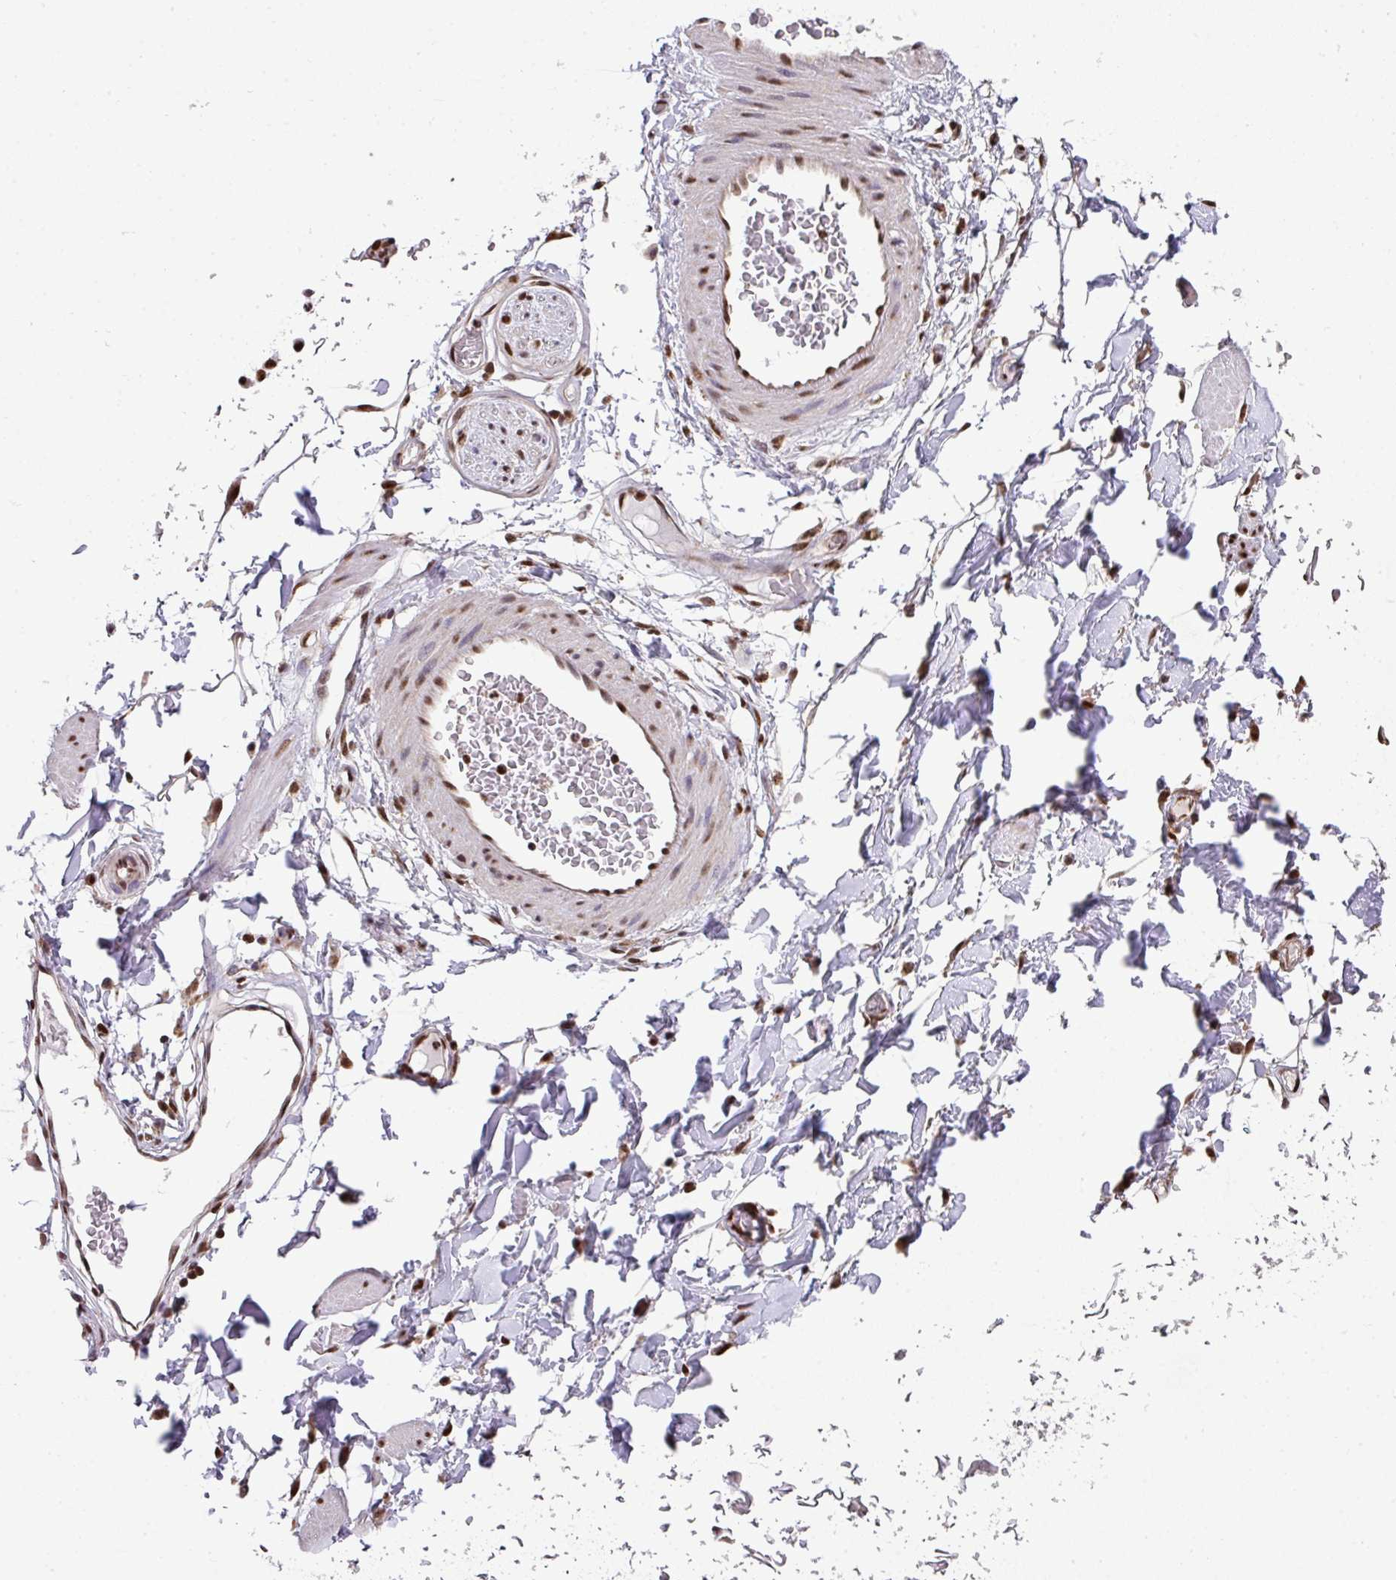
{"staining": {"intensity": "negative", "quantity": "none", "location": "none"}, "tissue": "adipose tissue", "cell_type": "Adipocytes", "image_type": "normal", "snomed": [{"axis": "morphology", "description": "Normal tissue, NOS"}, {"axis": "topography", "description": "Vulva"}, {"axis": "topography", "description": "Peripheral nerve tissue"}], "caption": "Photomicrograph shows no significant protein positivity in adipocytes of unremarkable adipose tissue.", "gene": "PLK1", "patient": {"sex": "female", "age": 68}}